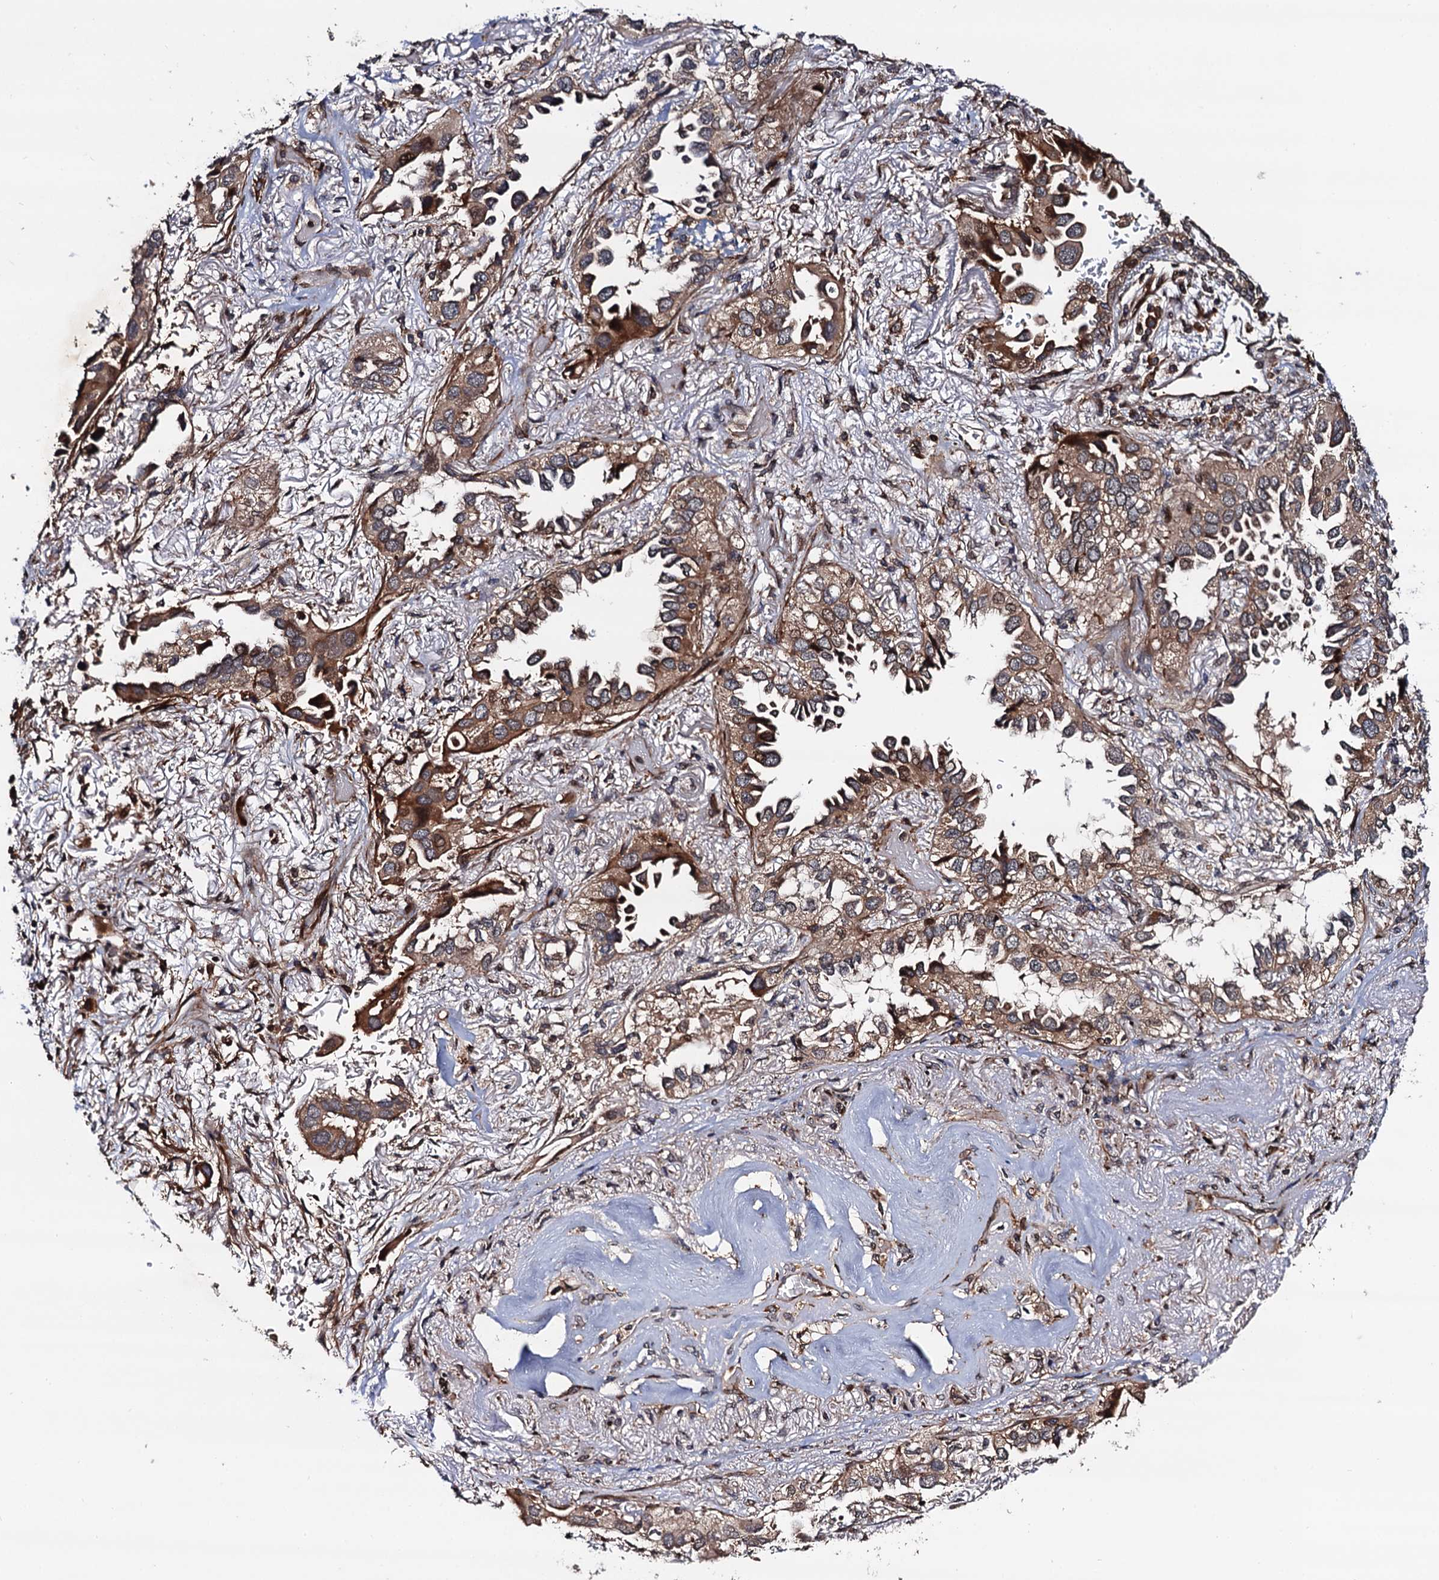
{"staining": {"intensity": "strong", "quantity": "25%-75%", "location": "cytoplasmic/membranous"}, "tissue": "lung cancer", "cell_type": "Tumor cells", "image_type": "cancer", "snomed": [{"axis": "morphology", "description": "Adenocarcinoma, NOS"}, {"axis": "topography", "description": "Lung"}], "caption": "Immunohistochemical staining of human lung cancer shows high levels of strong cytoplasmic/membranous expression in about 25%-75% of tumor cells.", "gene": "BORA", "patient": {"sex": "female", "age": 76}}